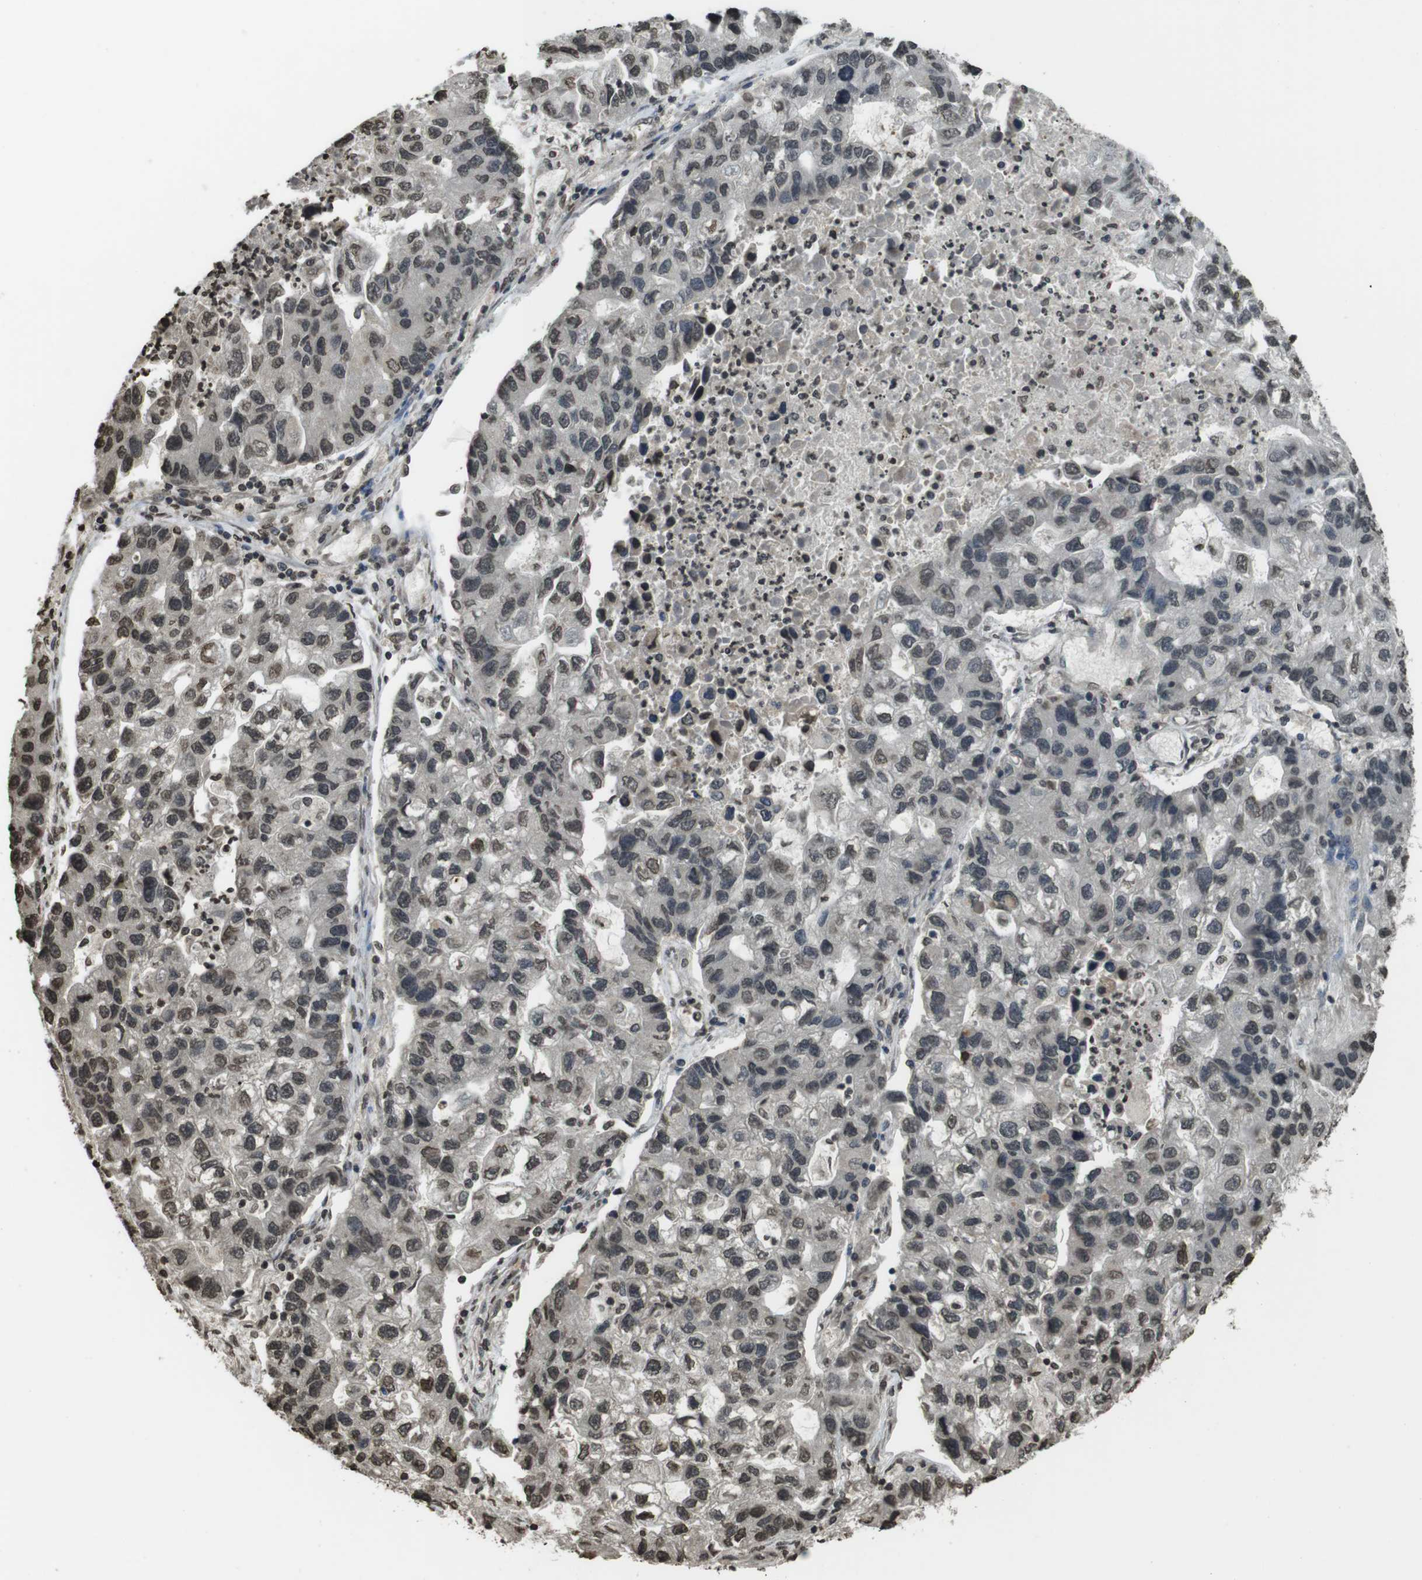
{"staining": {"intensity": "moderate", "quantity": ">75%", "location": "nuclear"}, "tissue": "lung cancer", "cell_type": "Tumor cells", "image_type": "cancer", "snomed": [{"axis": "morphology", "description": "Adenocarcinoma, NOS"}, {"axis": "topography", "description": "Lung"}], "caption": "The immunohistochemical stain labels moderate nuclear positivity in tumor cells of lung adenocarcinoma tissue. Nuclei are stained in blue.", "gene": "MAF", "patient": {"sex": "female", "age": 51}}